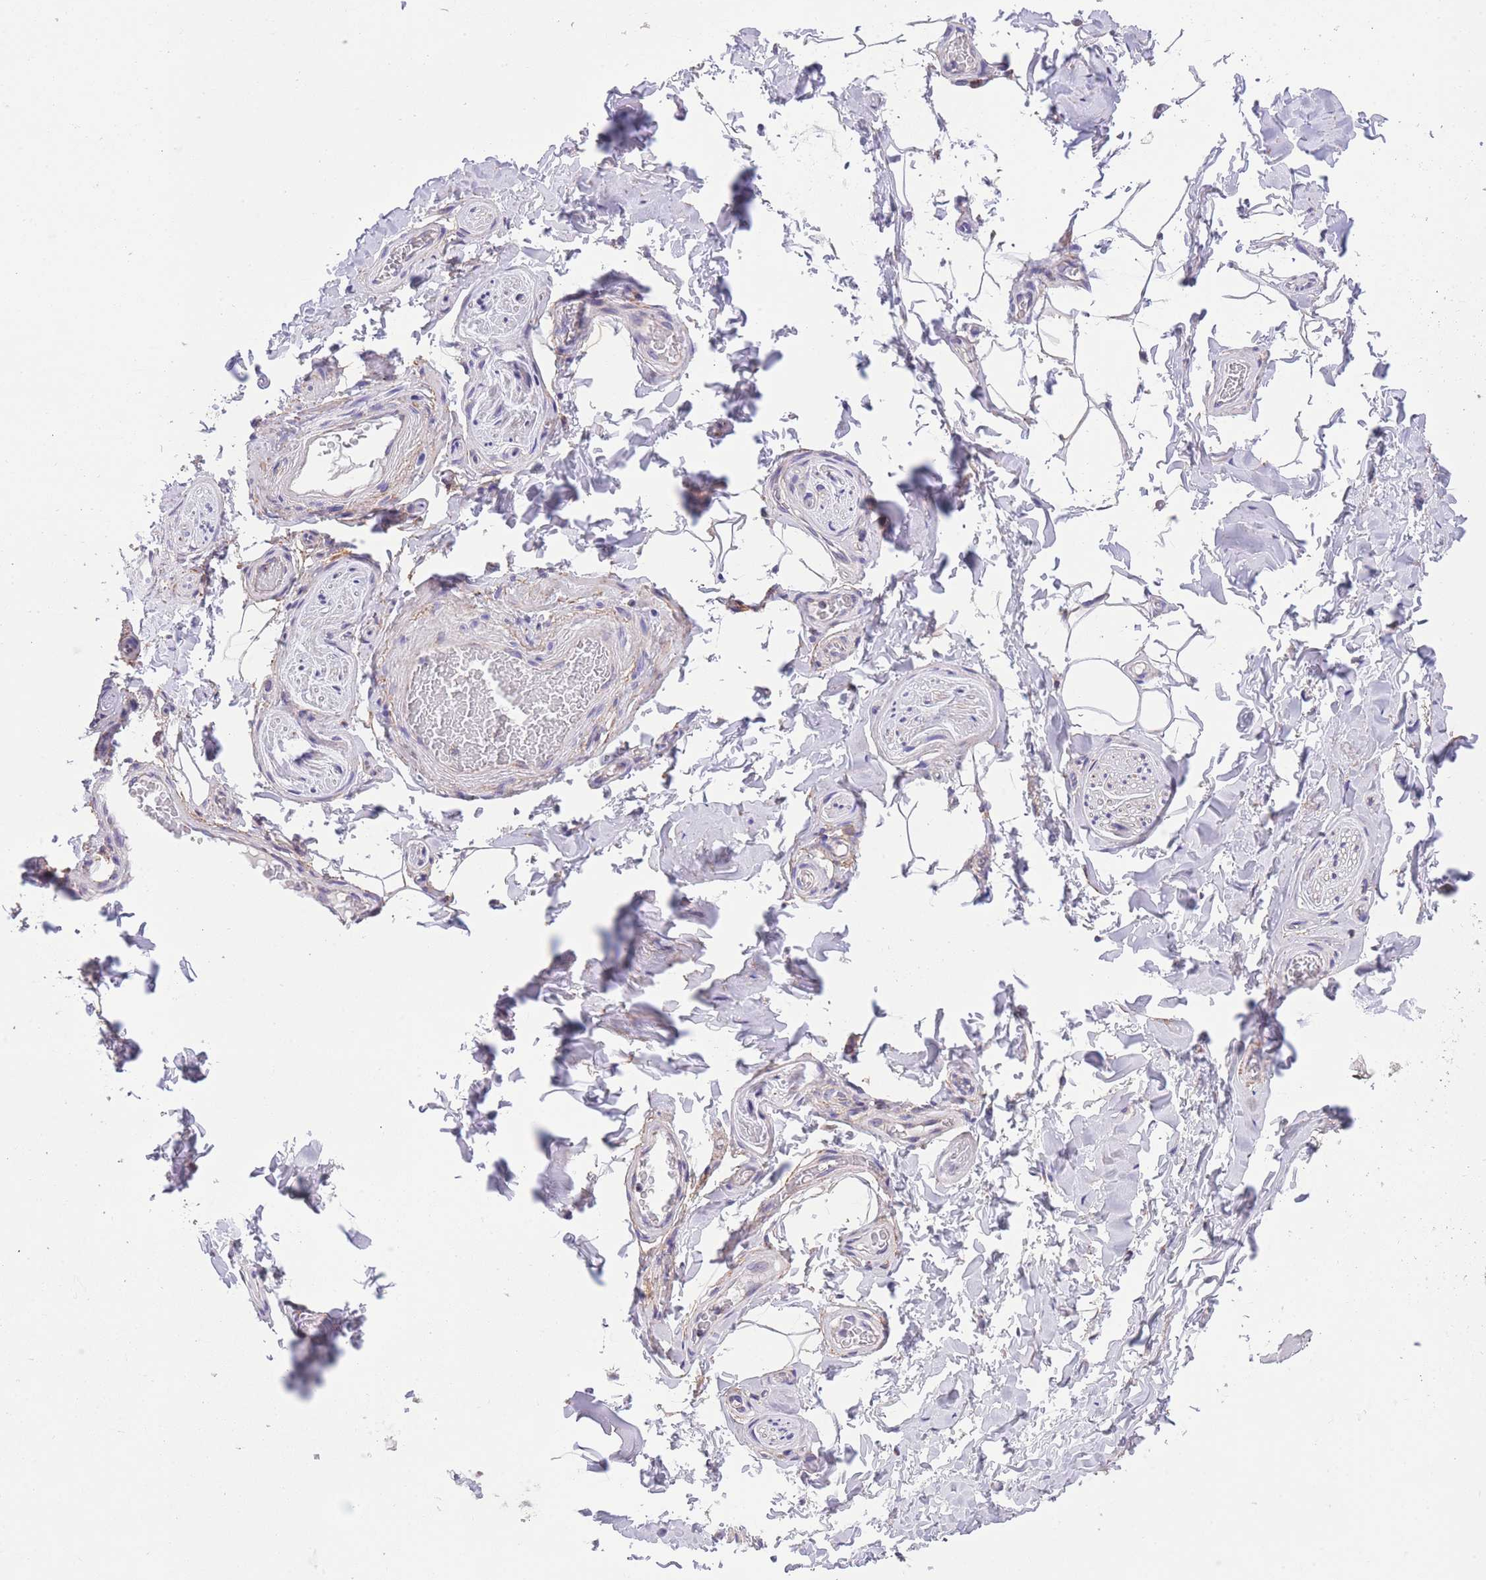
{"staining": {"intensity": "negative", "quantity": "none", "location": "none"}, "tissue": "adipose tissue", "cell_type": "Adipocytes", "image_type": "normal", "snomed": [{"axis": "morphology", "description": "Normal tissue, NOS"}, {"axis": "topography", "description": "Soft tissue"}, {"axis": "topography", "description": "Adipose tissue"}, {"axis": "topography", "description": "Vascular tissue"}, {"axis": "topography", "description": "Peripheral nerve tissue"}], "caption": "IHC photomicrograph of normal adipose tissue: human adipose tissue stained with DAB displays no significant protein staining in adipocytes. Nuclei are stained in blue.", "gene": "ST3GAL3", "patient": {"sex": "male", "age": 46}}